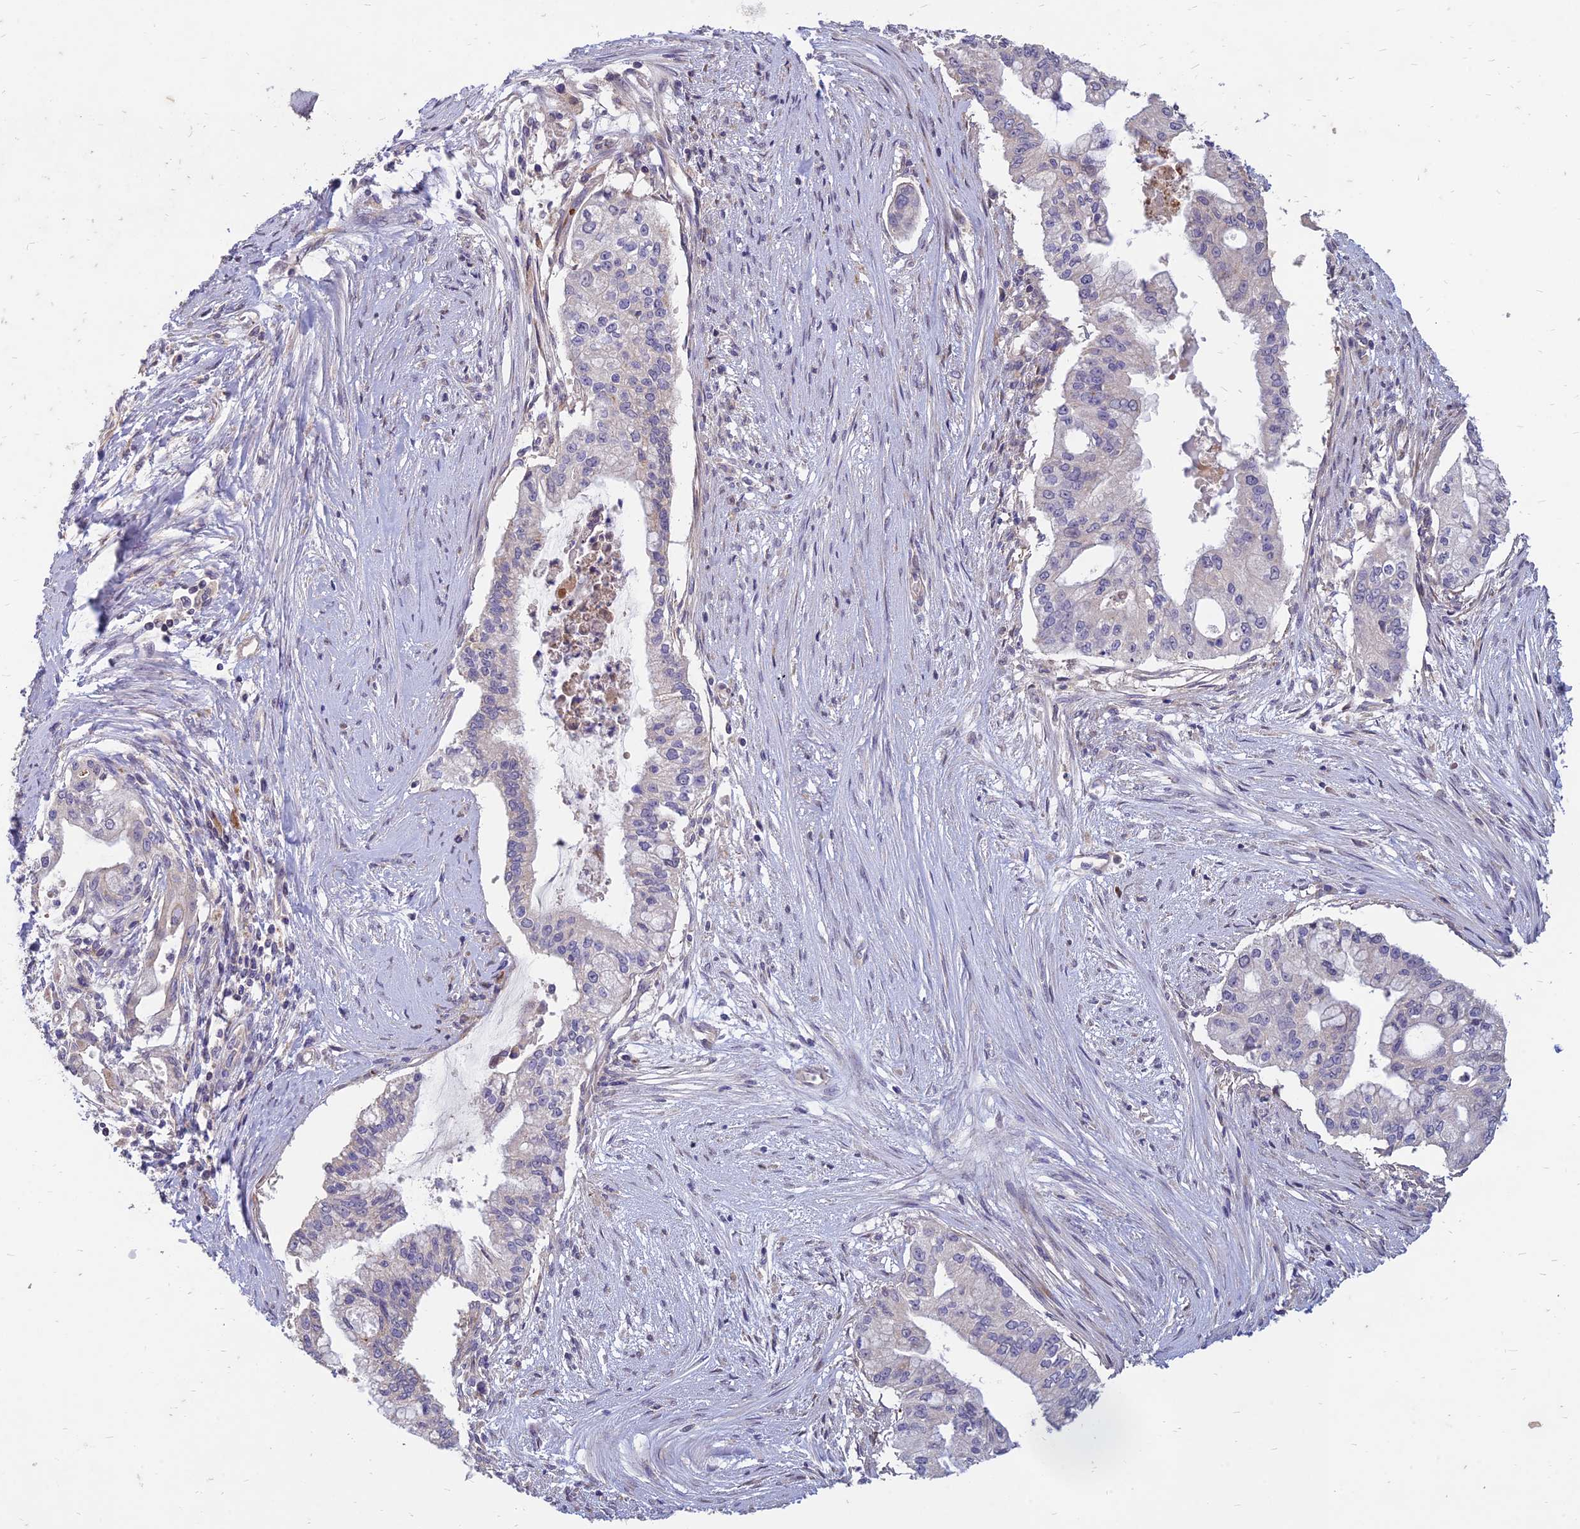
{"staining": {"intensity": "negative", "quantity": "none", "location": "none"}, "tissue": "pancreatic cancer", "cell_type": "Tumor cells", "image_type": "cancer", "snomed": [{"axis": "morphology", "description": "Adenocarcinoma, NOS"}, {"axis": "topography", "description": "Pancreas"}], "caption": "DAB (3,3'-diaminobenzidine) immunohistochemical staining of human pancreatic adenocarcinoma shows no significant expression in tumor cells.", "gene": "ST3GAL6", "patient": {"sex": "male", "age": 46}}